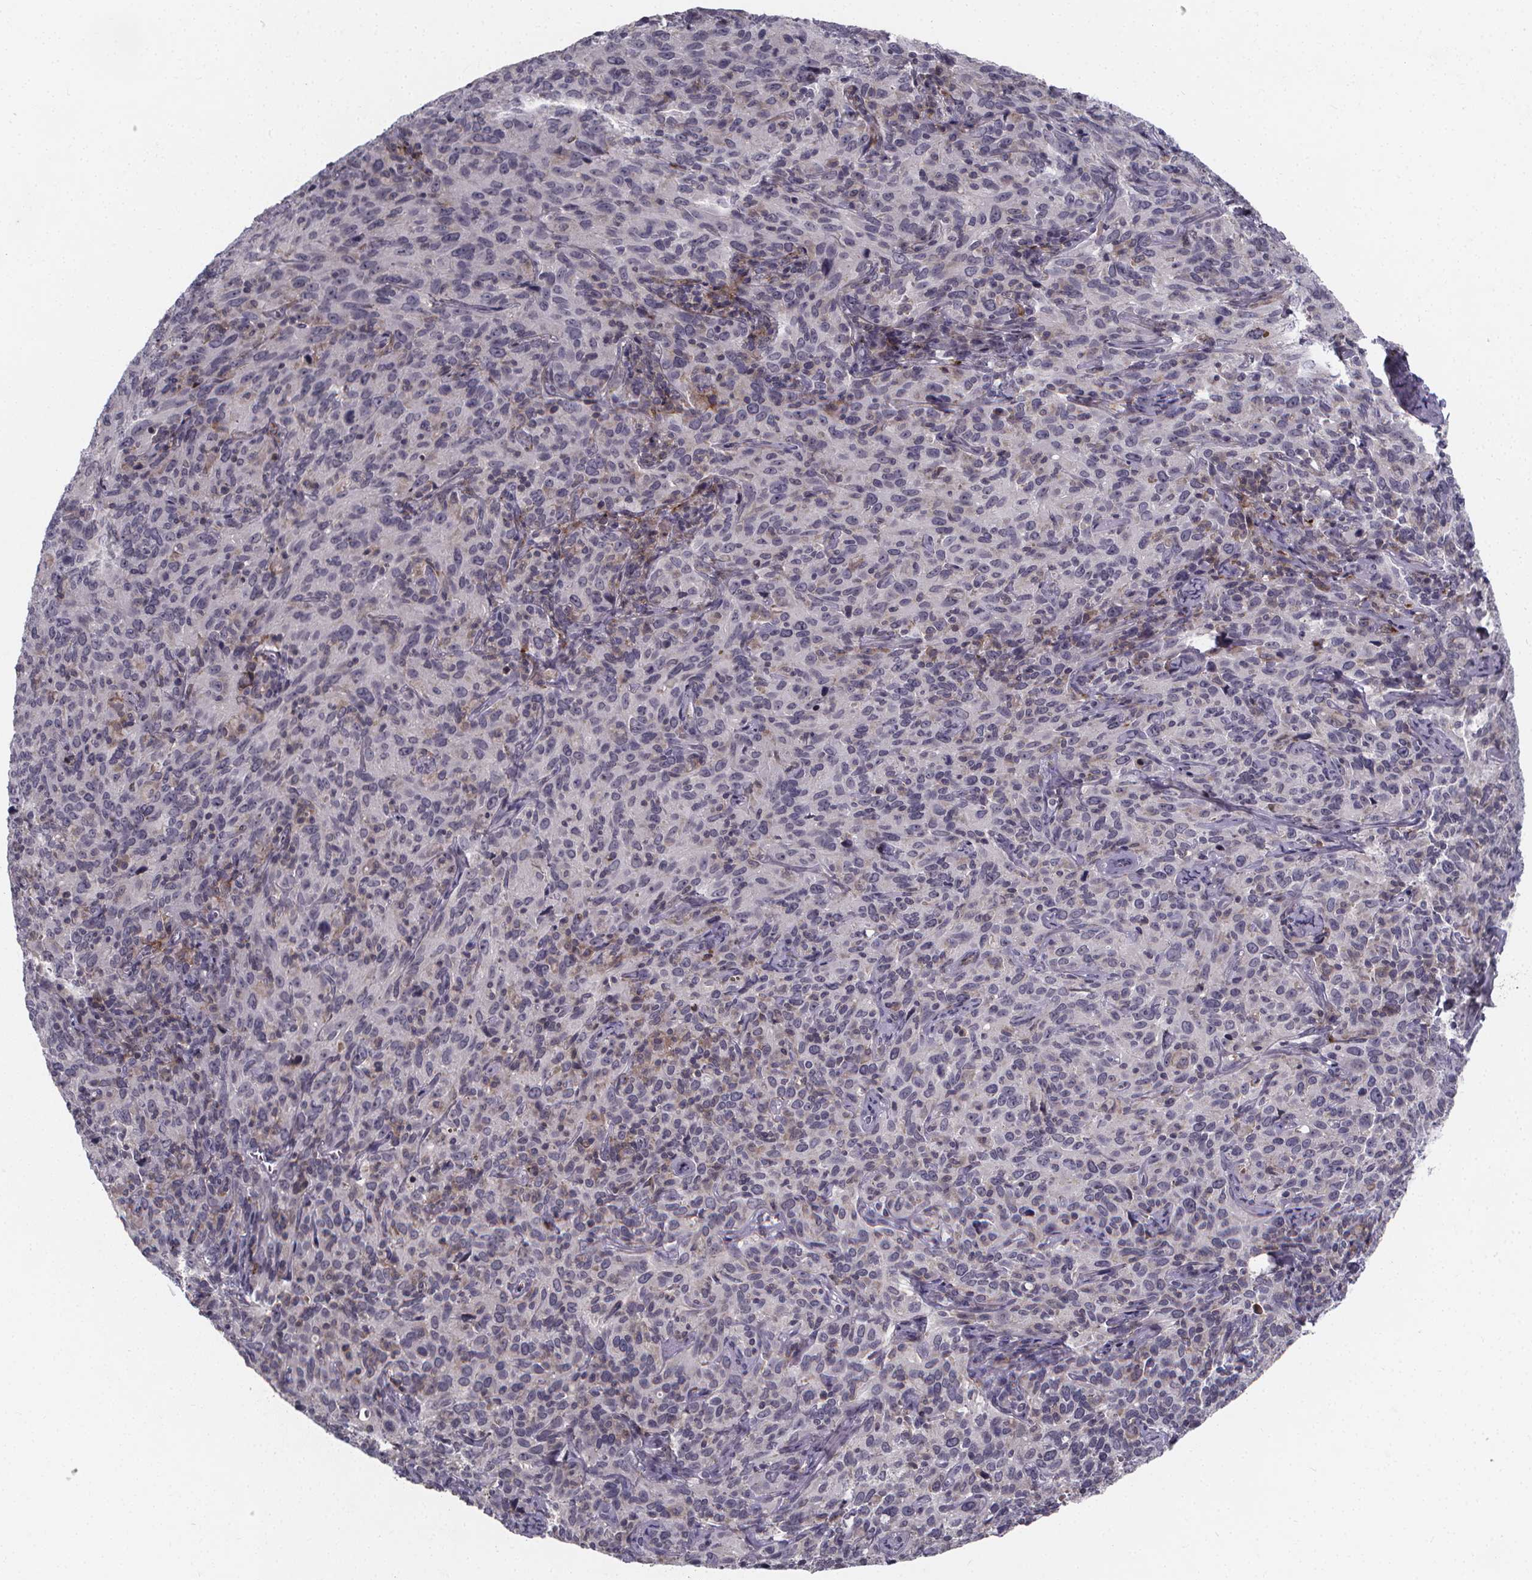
{"staining": {"intensity": "negative", "quantity": "none", "location": "none"}, "tissue": "cervical cancer", "cell_type": "Tumor cells", "image_type": "cancer", "snomed": [{"axis": "morphology", "description": "Squamous cell carcinoma, NOS"}, {"axis": "topography", "description": "Cervix"}], "caption": "This histopathology image is of squamous cell carcinoma (cervical) stained with IHC to label a protein in brown with the nuclei are counter-stained blue. There is no staining in tumor cells.", "gene": "FBXW2", "patient": {"sex": "female", "age": 51}}